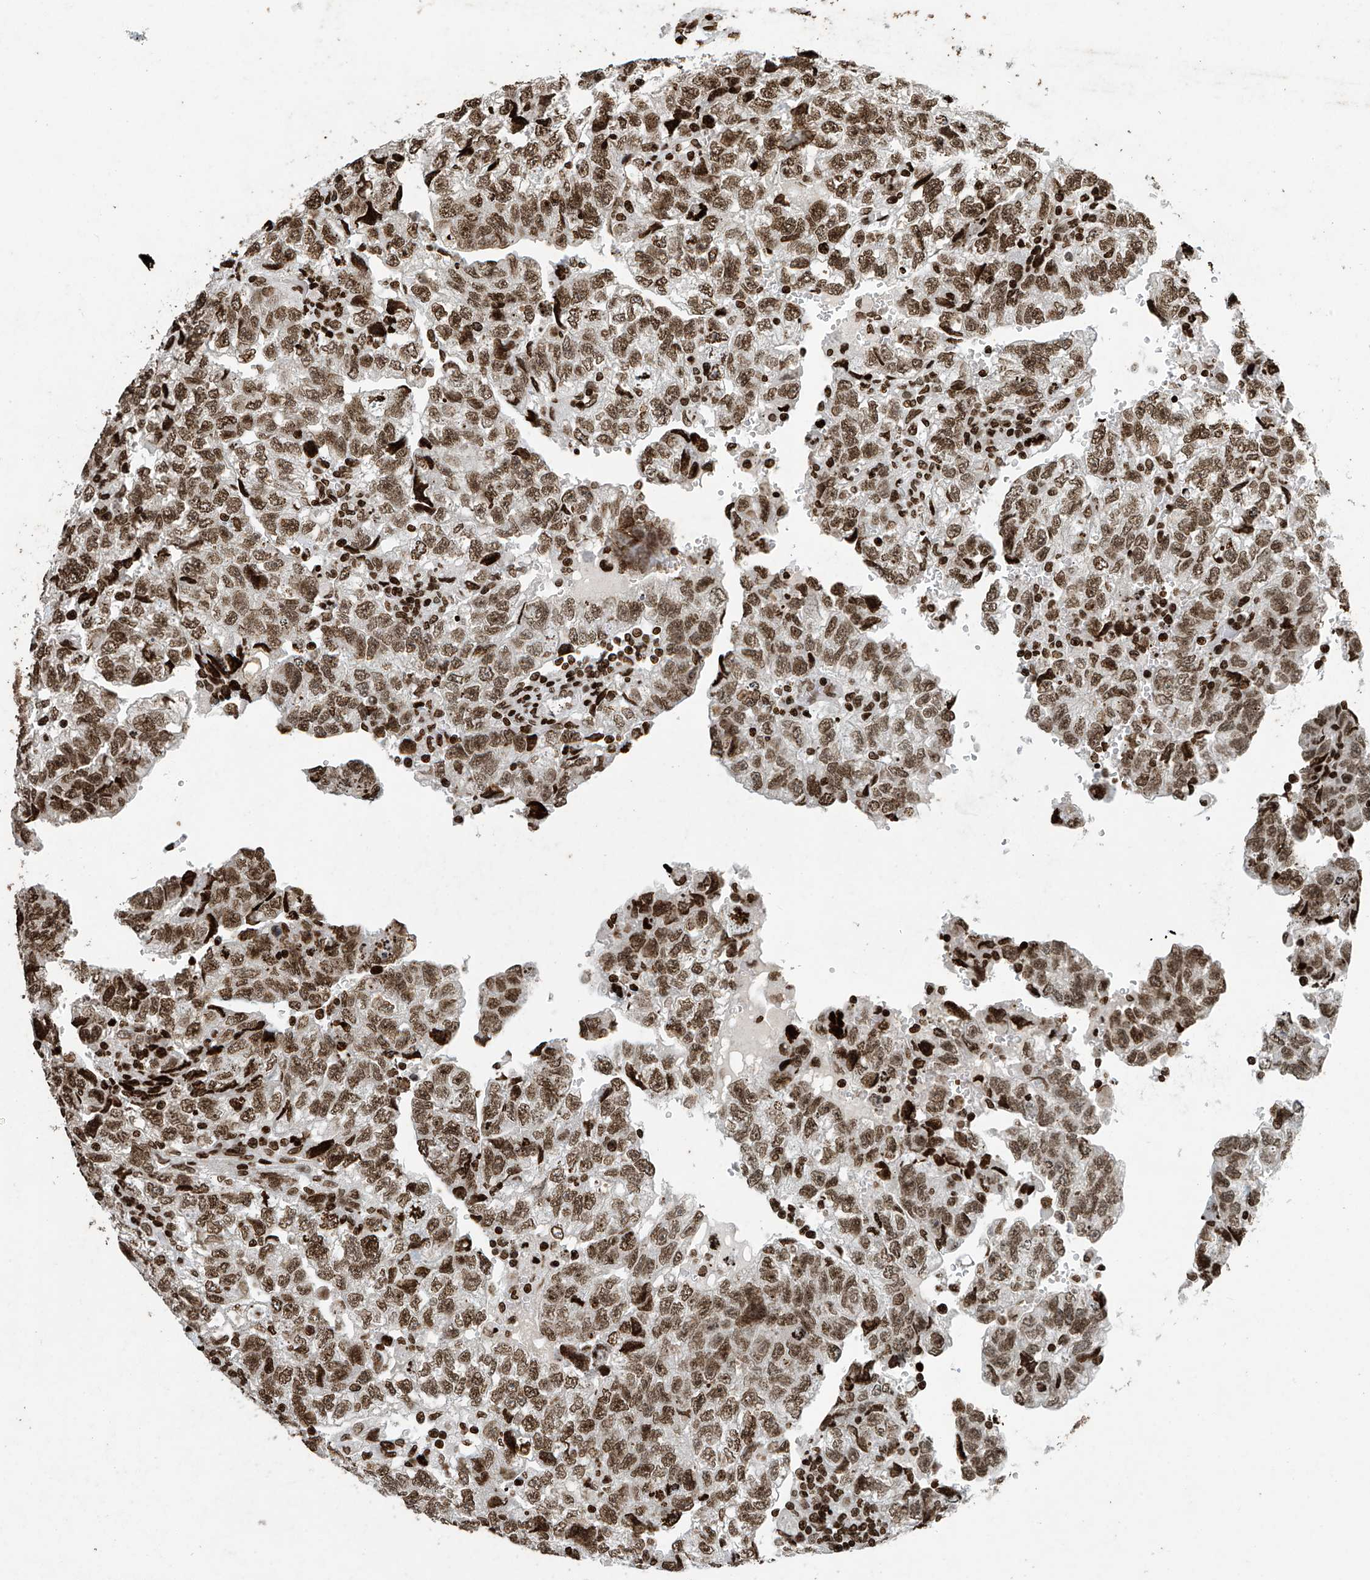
{"staining": {"intensity": "moderate", "quantity": ">75%", "location": "nuclear"}, "tissue": "testis cancer", "cell_type": "Tumor cells", "image_type": "cancer", "snomed": [{"axis": "morphology", "description": "Carcinoma, Embryonal, NOS"}, {"axis": "topography", "description": "Testis"}], "caption": "Testis cancer stained with a protein marker exhibits moderate staining in tumor cells.", "gene": "H4C16", "patient": {"sex": "male", "age": 36}}